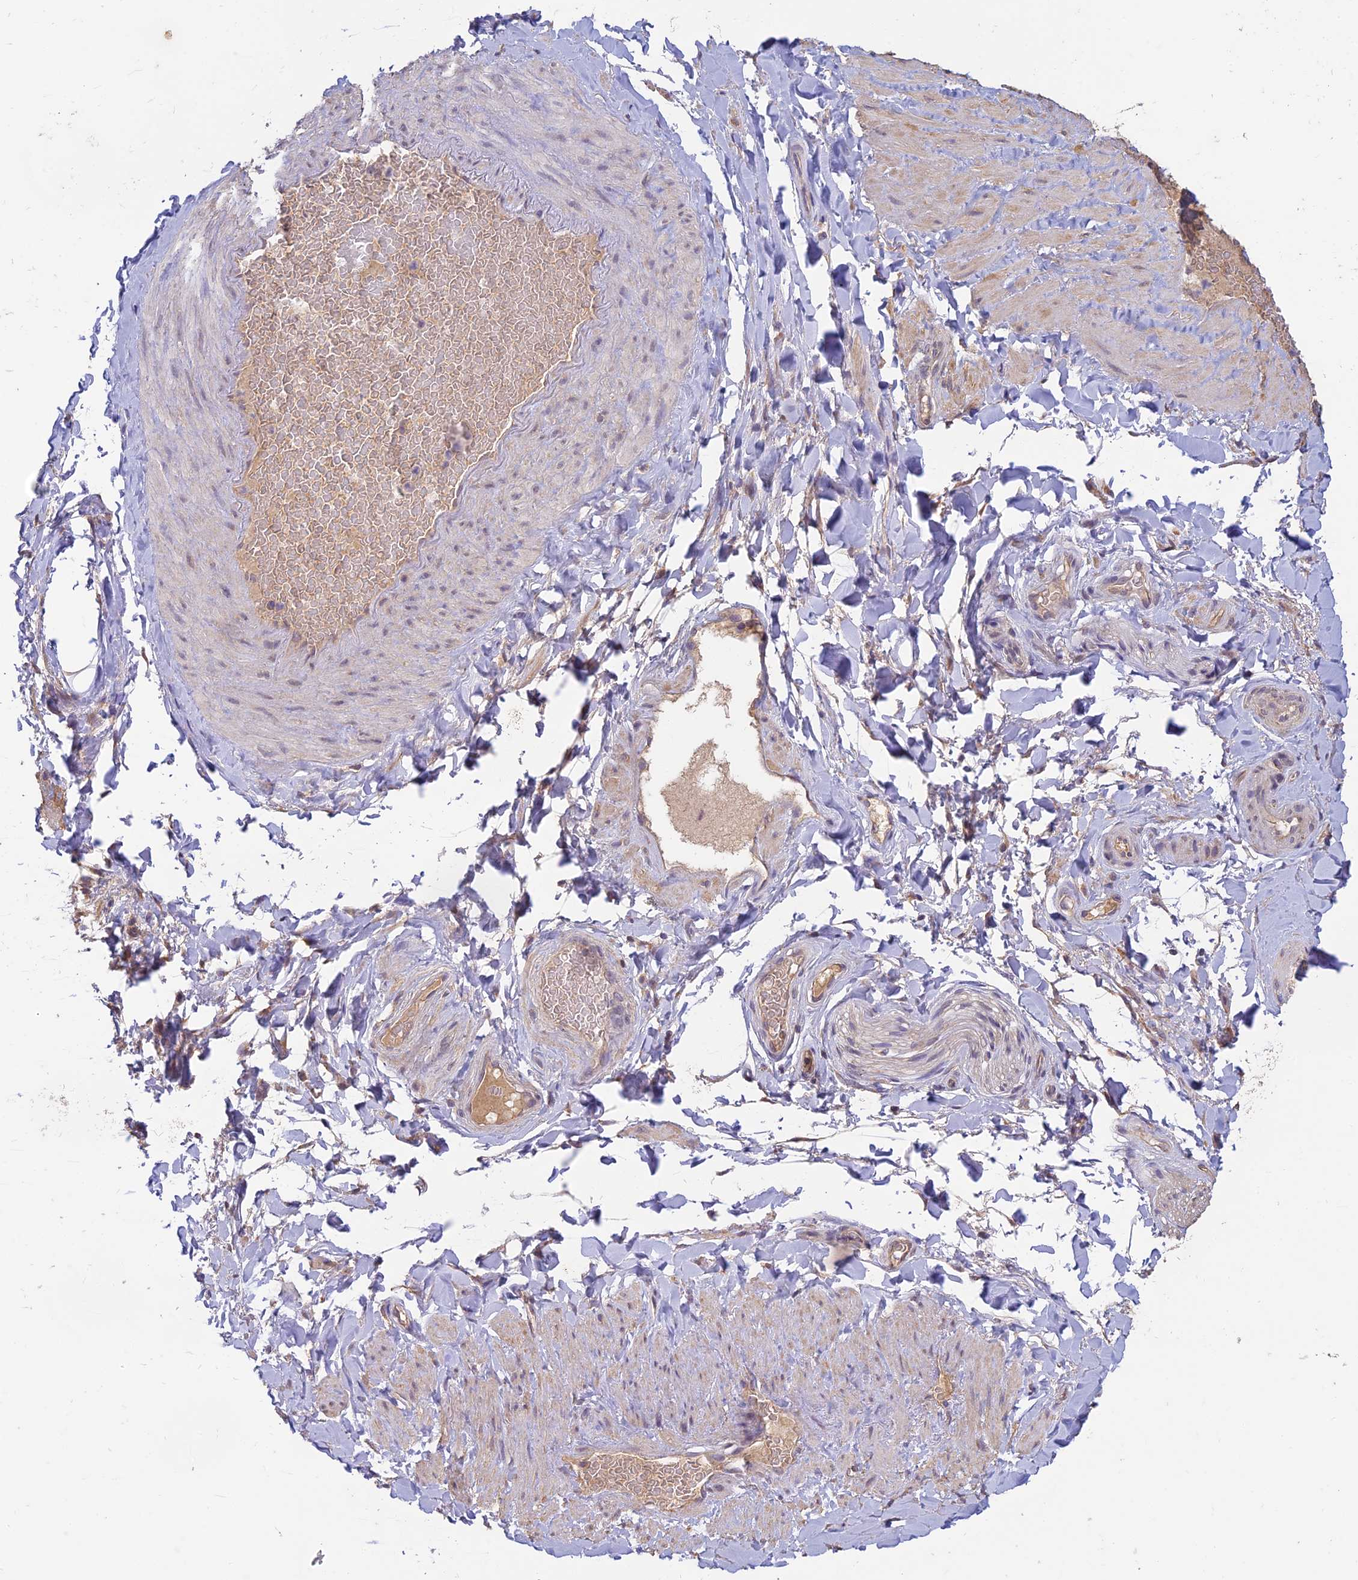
{"staining": {"intensity": "negative", "quantity": "none", "location": "none"}, "tissue": "adipose tissue", "cell_type": "Adipocytes", "image_type": "normal", "snomed": [{"axis": "morphology", "description": "Normal tissue, NOS"}, {"axis": "topography", "description": "Soft tissue"}, {"axis": "topography", "description": "Vascular tissue"}], "caption": "DAB (3,3'-diaminobenzidine) immunohistochemical staining of unremarkable adipose tissue shows no significant expression in adipocytes.", "gene": "MRNIP", "patient": {"sex": "male", "age": 54}}